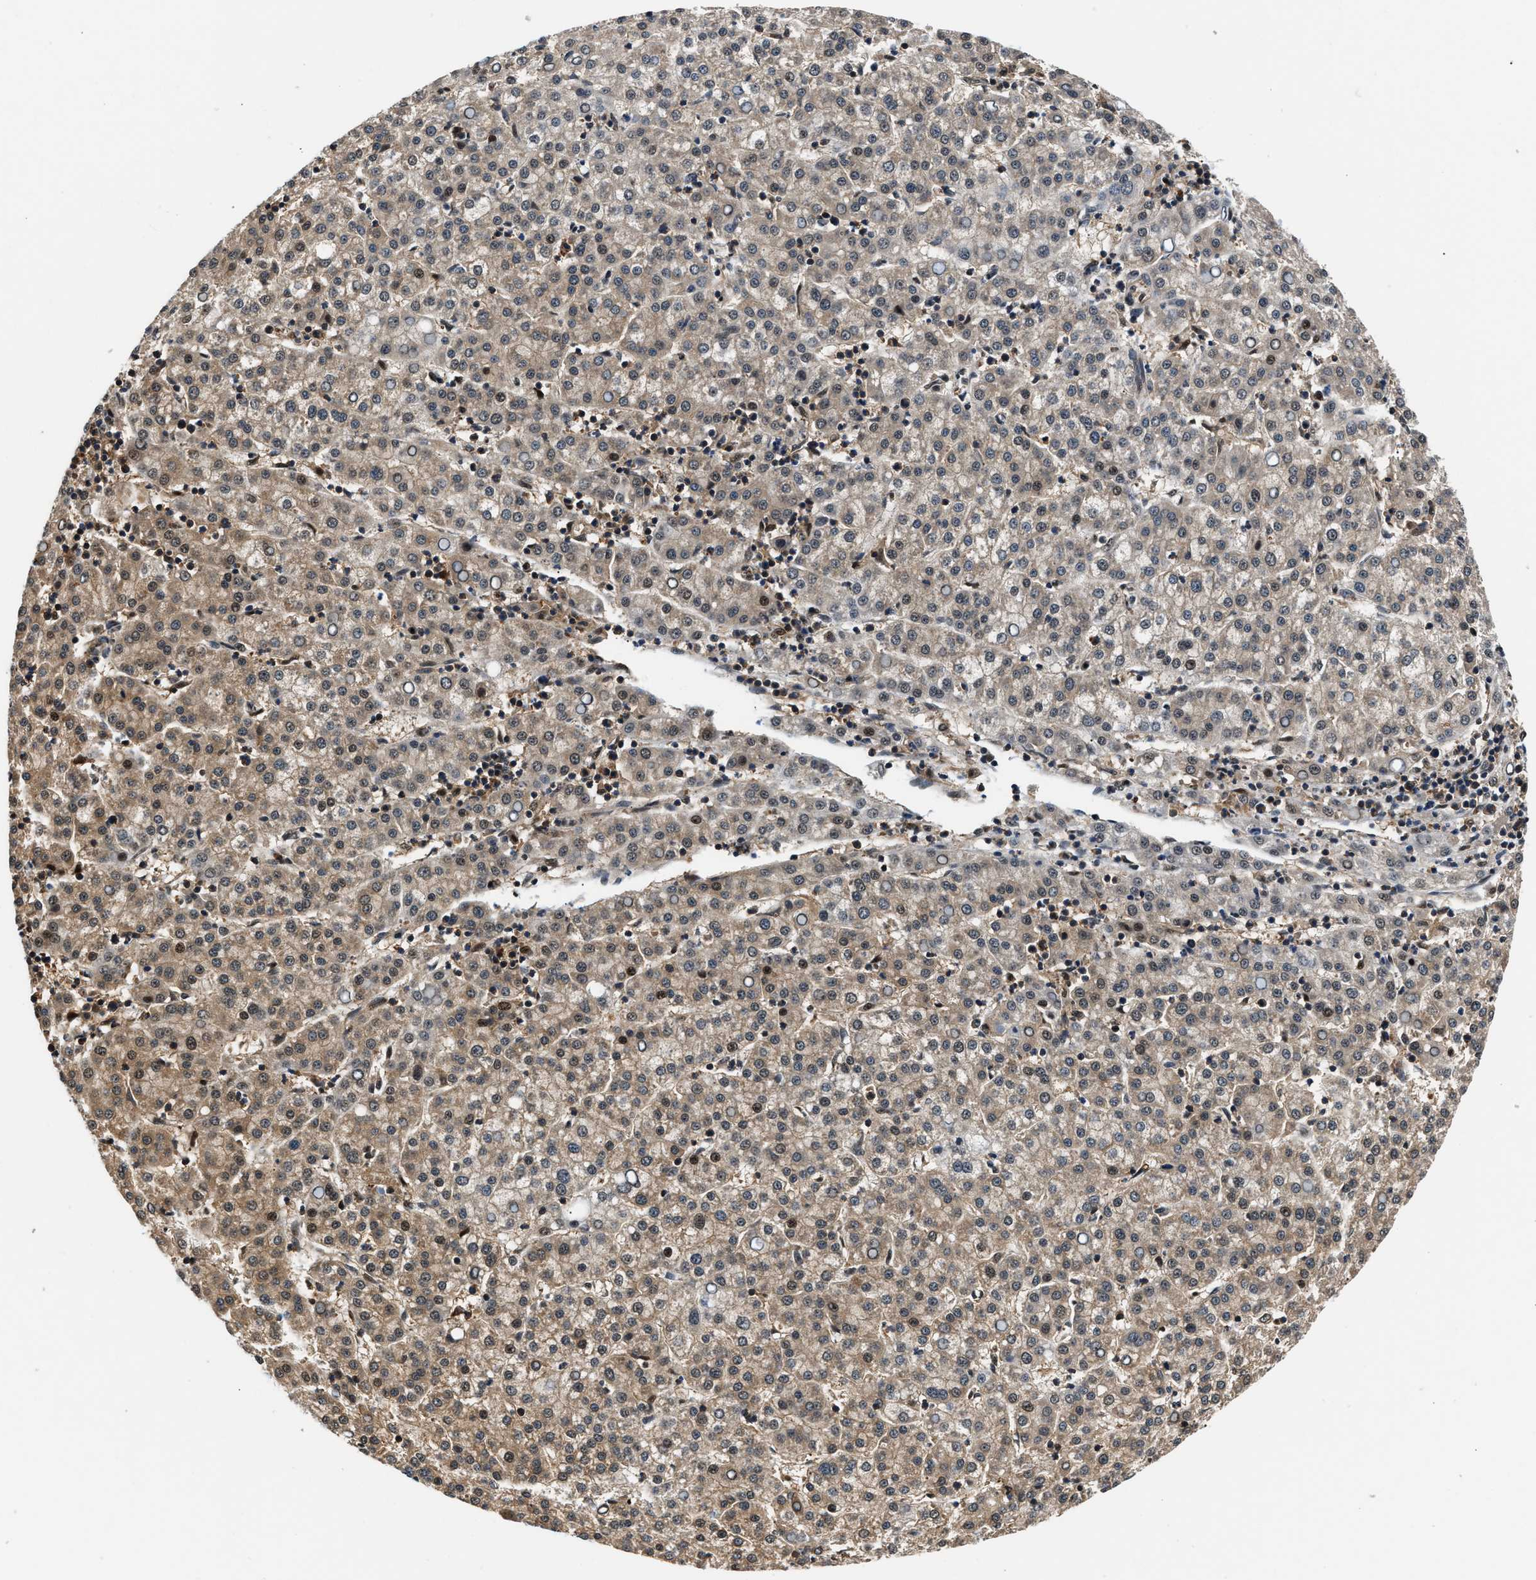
{"staining": {"intensity": "weak", "quantity": "25%-75%", "location": "cytoplasmic/membranous,nuclear"}, "tissue": "liver cancer", "cell_type": "Tumor cells", "image_type": "cancer", "snomed": [{"axis": "morphology", "description": "Carcinoma, Hepatocellular, NOS"}, {"axis": "topography", "description": "Liver"}], "caption": "Immunohistochemistry (DAB (3,3'-diaminobenzidine)) staining of hepatocellular carcinoma (liver) displays weak cytoplasmic/membranous and nuclear protein staining in approximately 25%-75% of tumor cells. (brown staining indicates protein expression, while blue staining denotes nuclei).", "gene": "TUT7", "patient": {"sex": "female", "age": 58}}